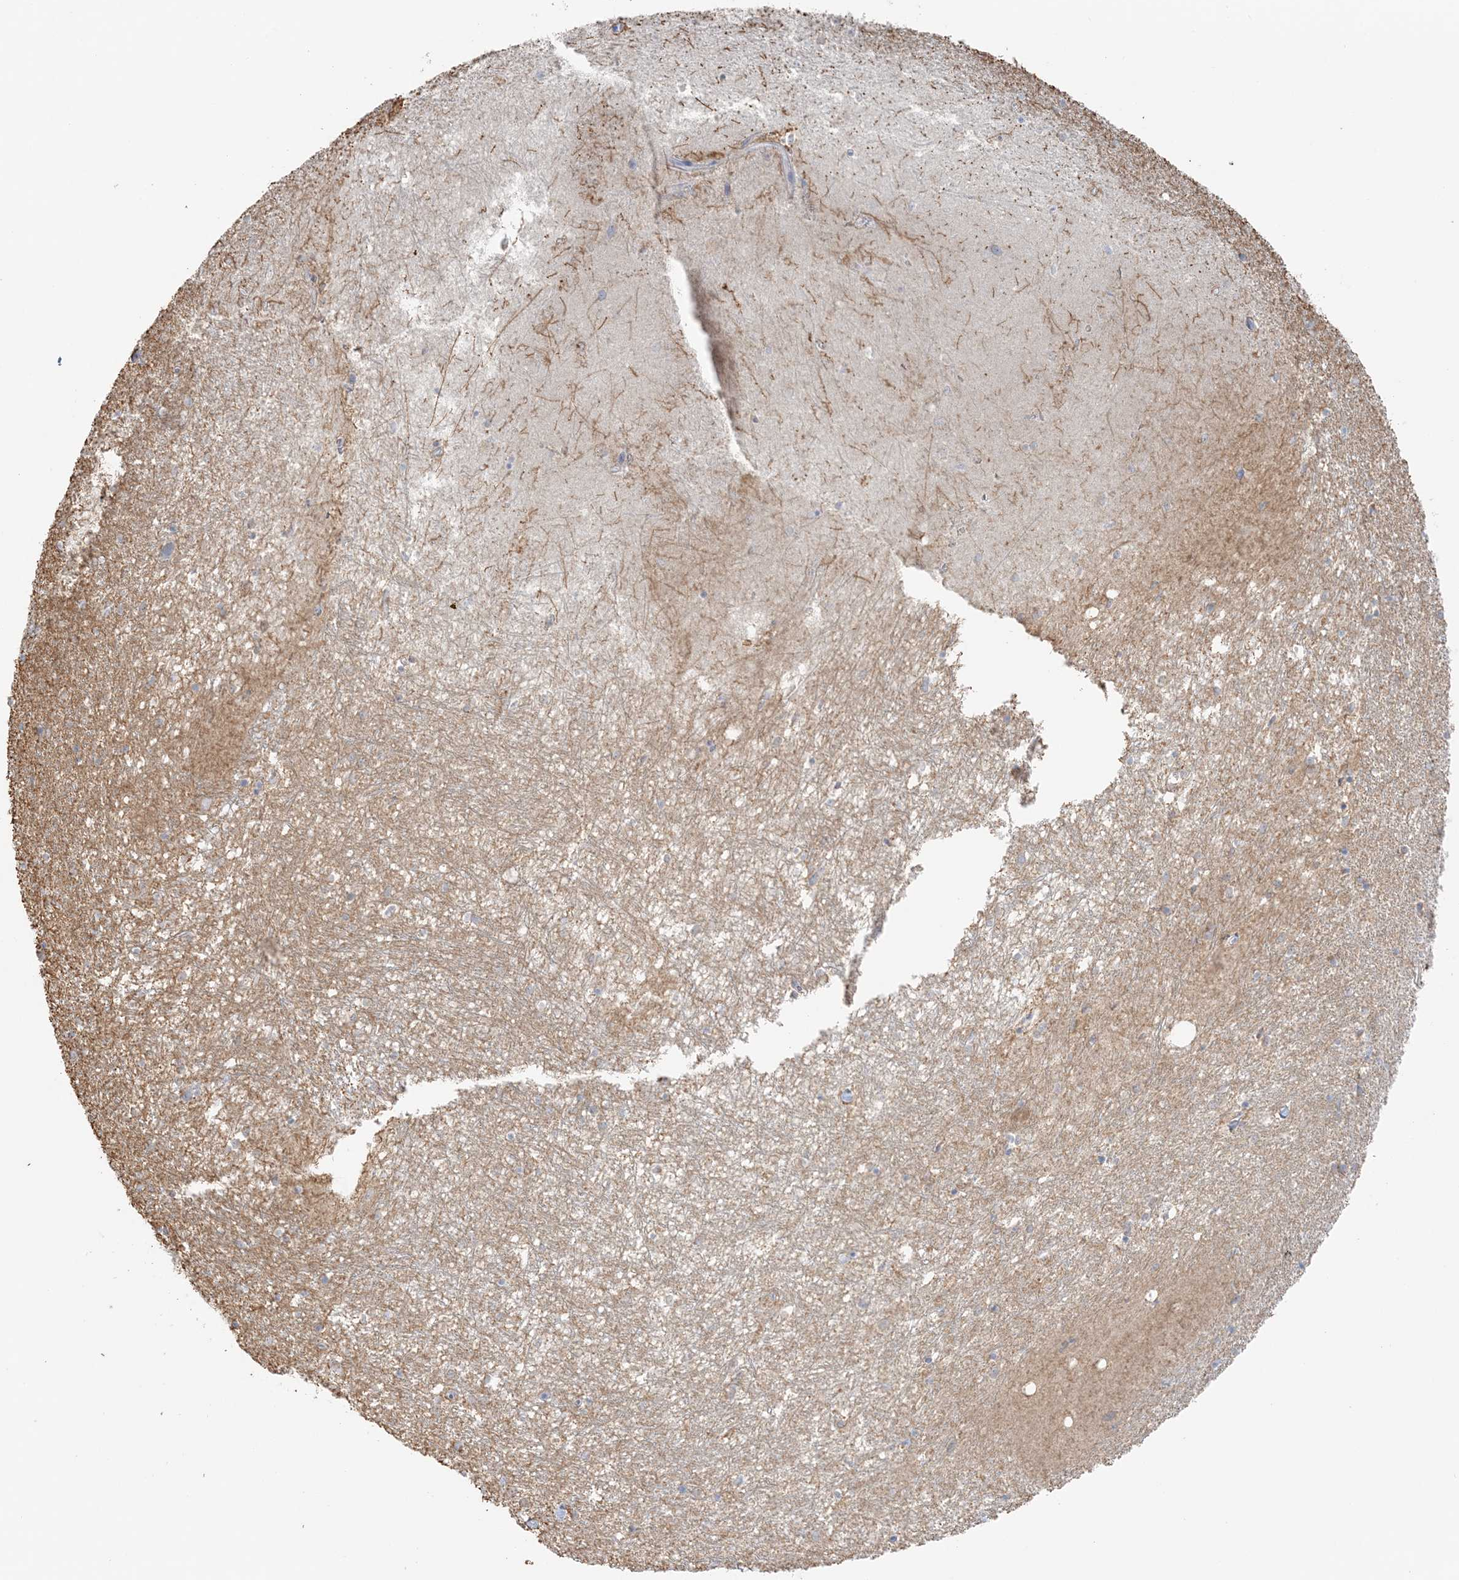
{"staining": {"intensity": "negative", "quantity": "none", "location": "none"}, "tissue": "hippocampus", "cell_type": "Glial cells", "image_type": "normal", "snomed": [{"axis": "morphology", "description": "Normal tissue, NOS"}, {"axis": "topography", "description": "Hippocampus"}], "caption": "This is an immunohistochemistry micrograph of benign hippocampus. There is no expression in glial cells.", "gene": "TBC1D5", "patient": {"sex": "female", "age": 64}}